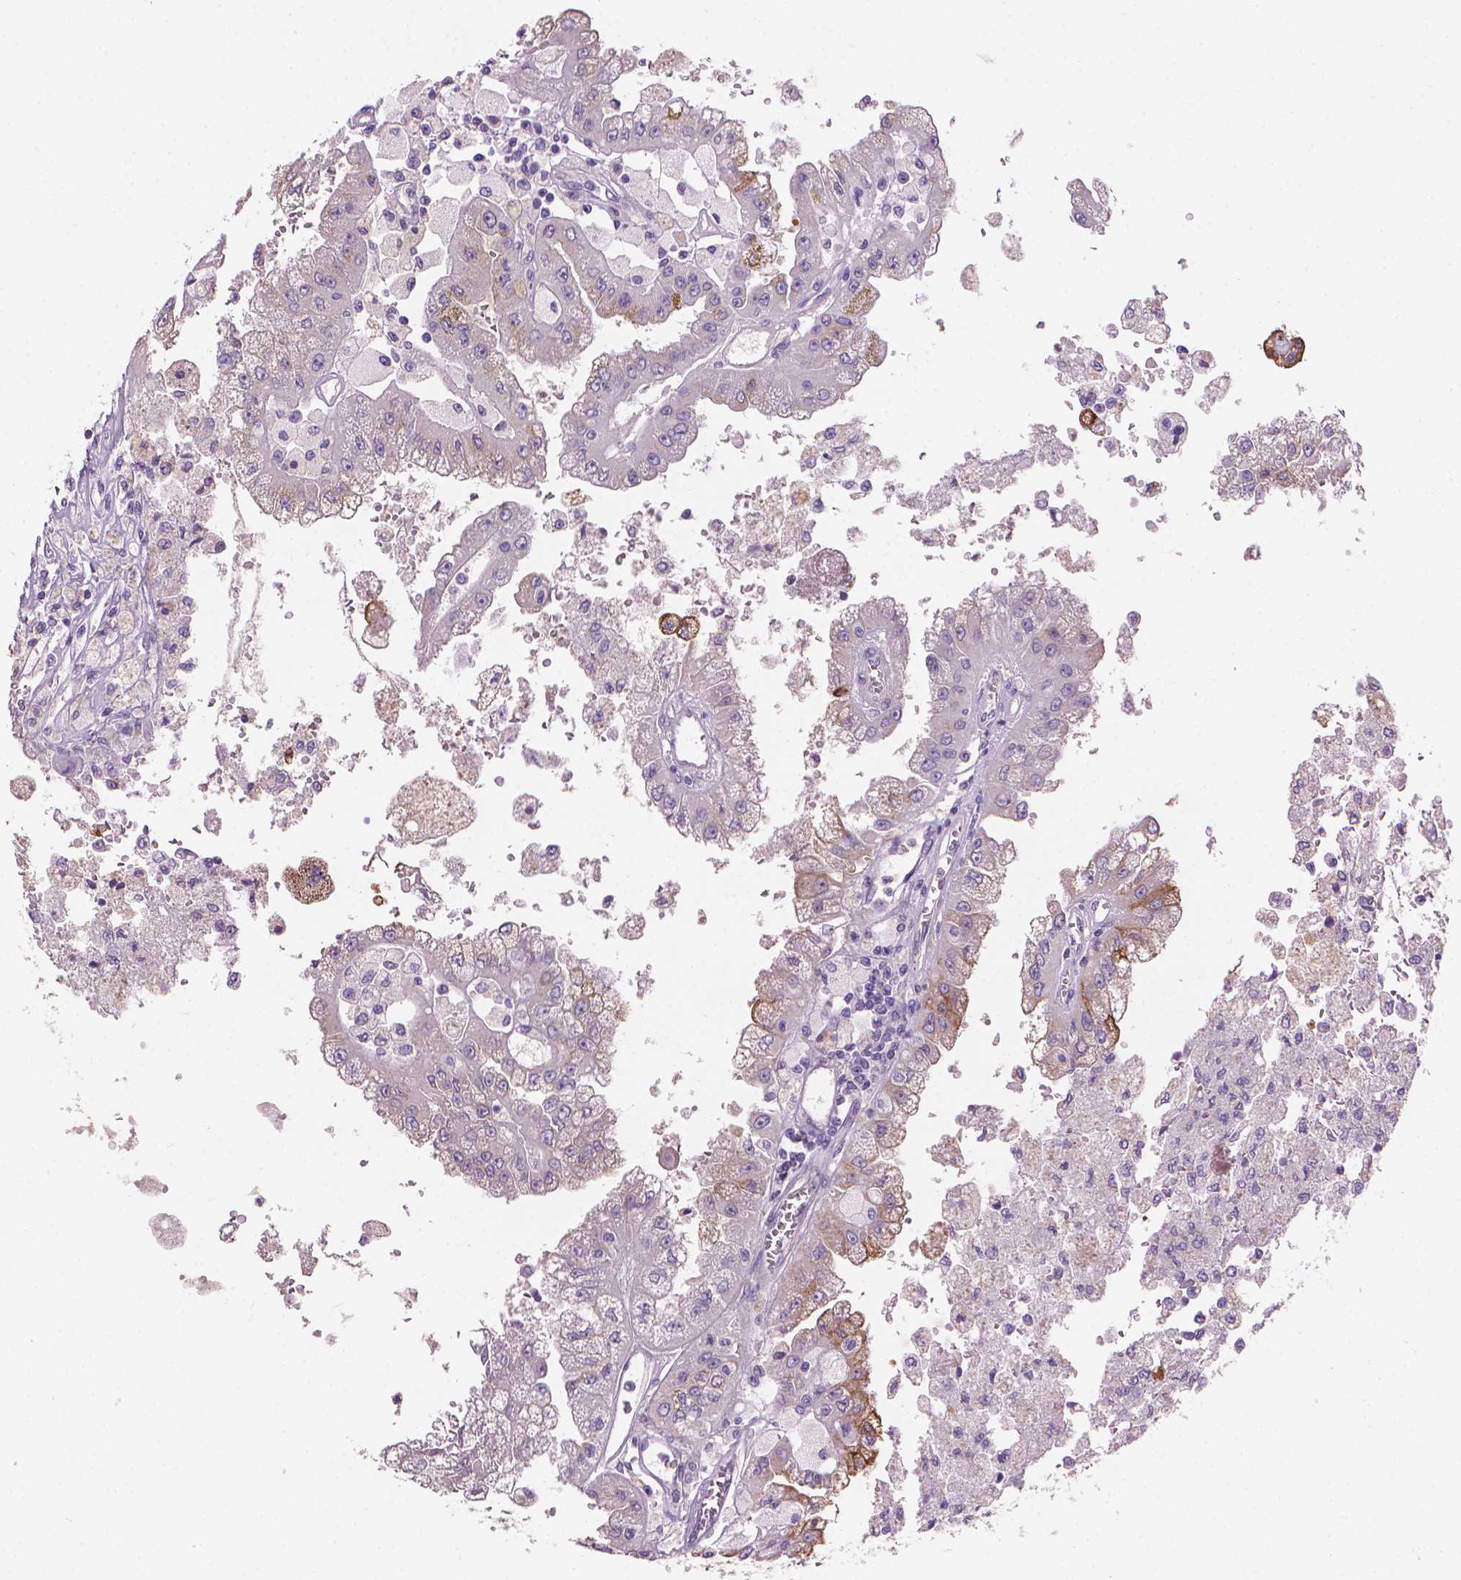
{"staining": {"intensity": "moderate", "quantity": "25%-75%", "location": "cytoplasmic/membranous"}, "tissue": "renal cancer", "cell_type": "Tumor cells", "image_type": "cancer", "snomed": [{"axis": "morphology", "description": "Adenocarcinoma, NOS"}, {"axis": "topography", "description": "Kidney"}], "caption": "Protein analysis of renal adenocarcinoma tissue exhibits moderate cytoplasmic/membranous staining in approximately 25%-75% of tumor cells.", "gene": "MUC1", "patient": {"sex": "male", "age": 58}}